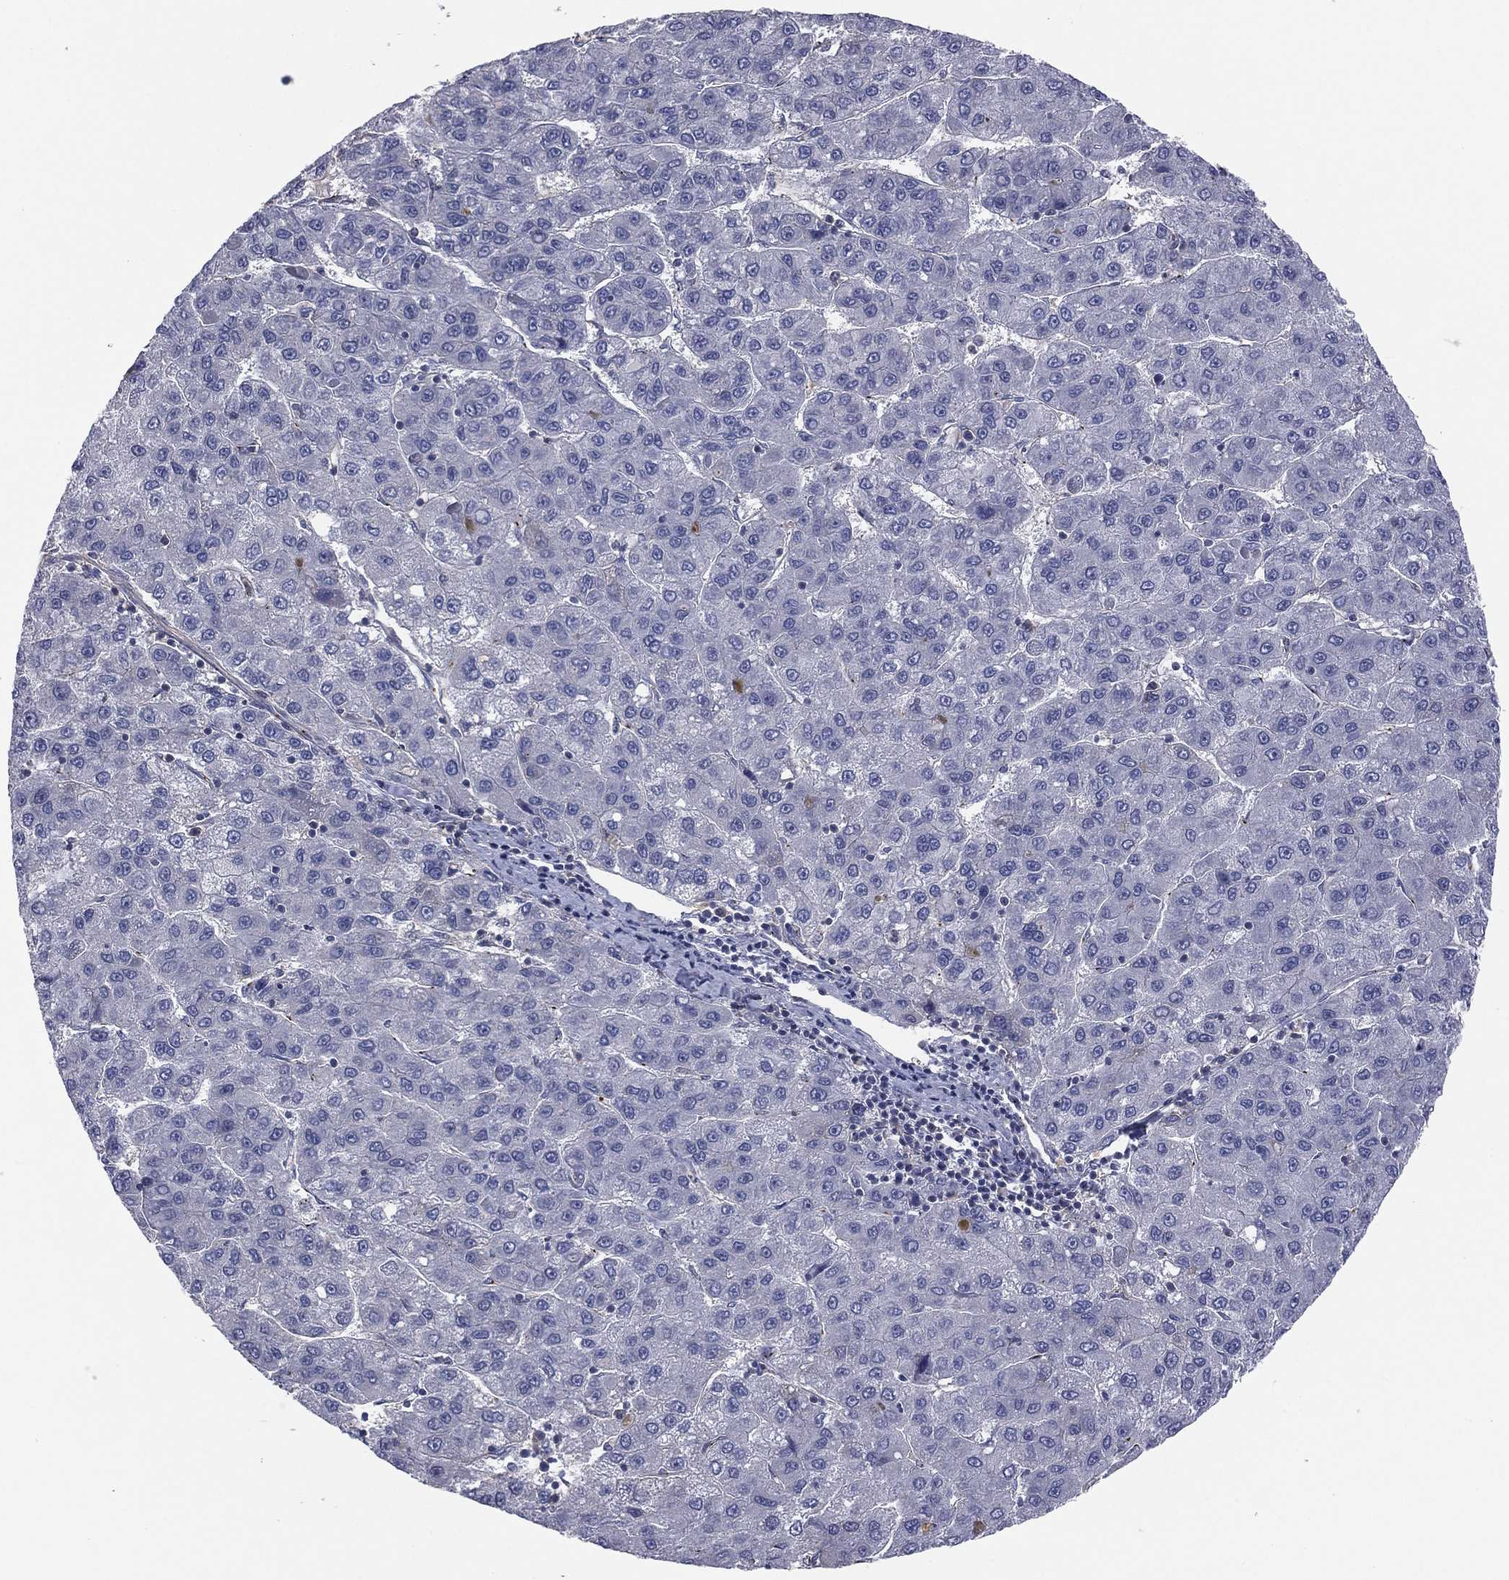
{"staining": {"intensity": "negative", "quantity": "none", "location": "none"}, "tissue": "liver cancer", "cell_type": "Tumor cells", "image_type": "cancer", "snomed": [{"axis": "morphology", "description": "Carcinoma, Hepatocellular, NOS"}, {"axis": "topography", "description": "Liver"}], "caption": "A photomicrograph of liver cancer (hepatocellular carcinoma) stained for a protein shows no brown staining in tumor cells. (Immunohistochemistry (ihc), brightfield microscopy, high magnification).", "gene": "CROCC", "patient": {"sex": "female", "age": 82}}